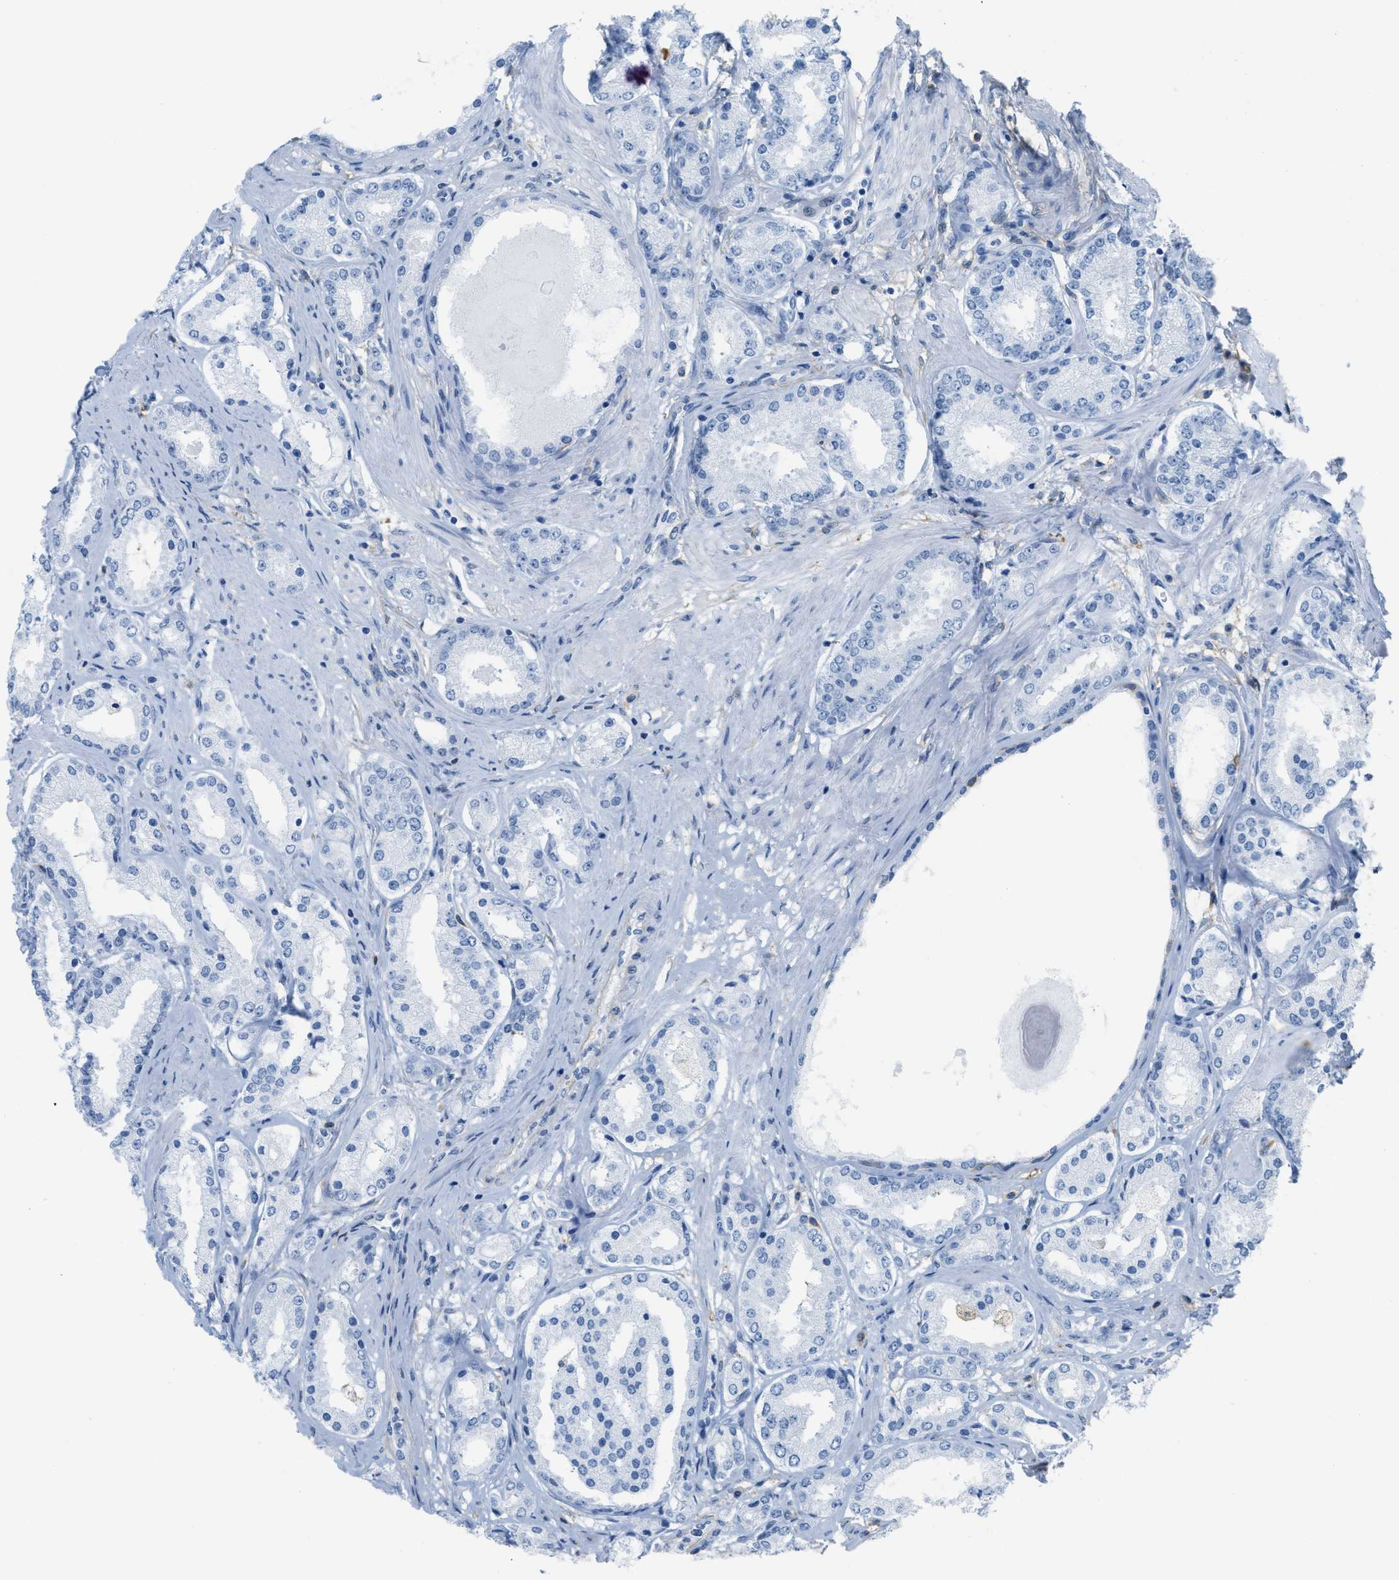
{"staining": {"intensity": "negative", "quantity": "none", "location": "none"}, "tissue": "prostate cancer", "cell_type": "Tumor cells", "image_type": "cancer", "snomed": [{"axis": "morphology", "description": "Adenocarcinoma, Low grade"}, {"axis": "topography", "description": "Prostate"}], "caption": "Prostate cancer (adenocarcinoma (low-grade)) was stained to show a protein in brown. There is no significant staining in tumor cells.", "gene": "ASGR1", "patient": {"sex": "male", "age": 63}}